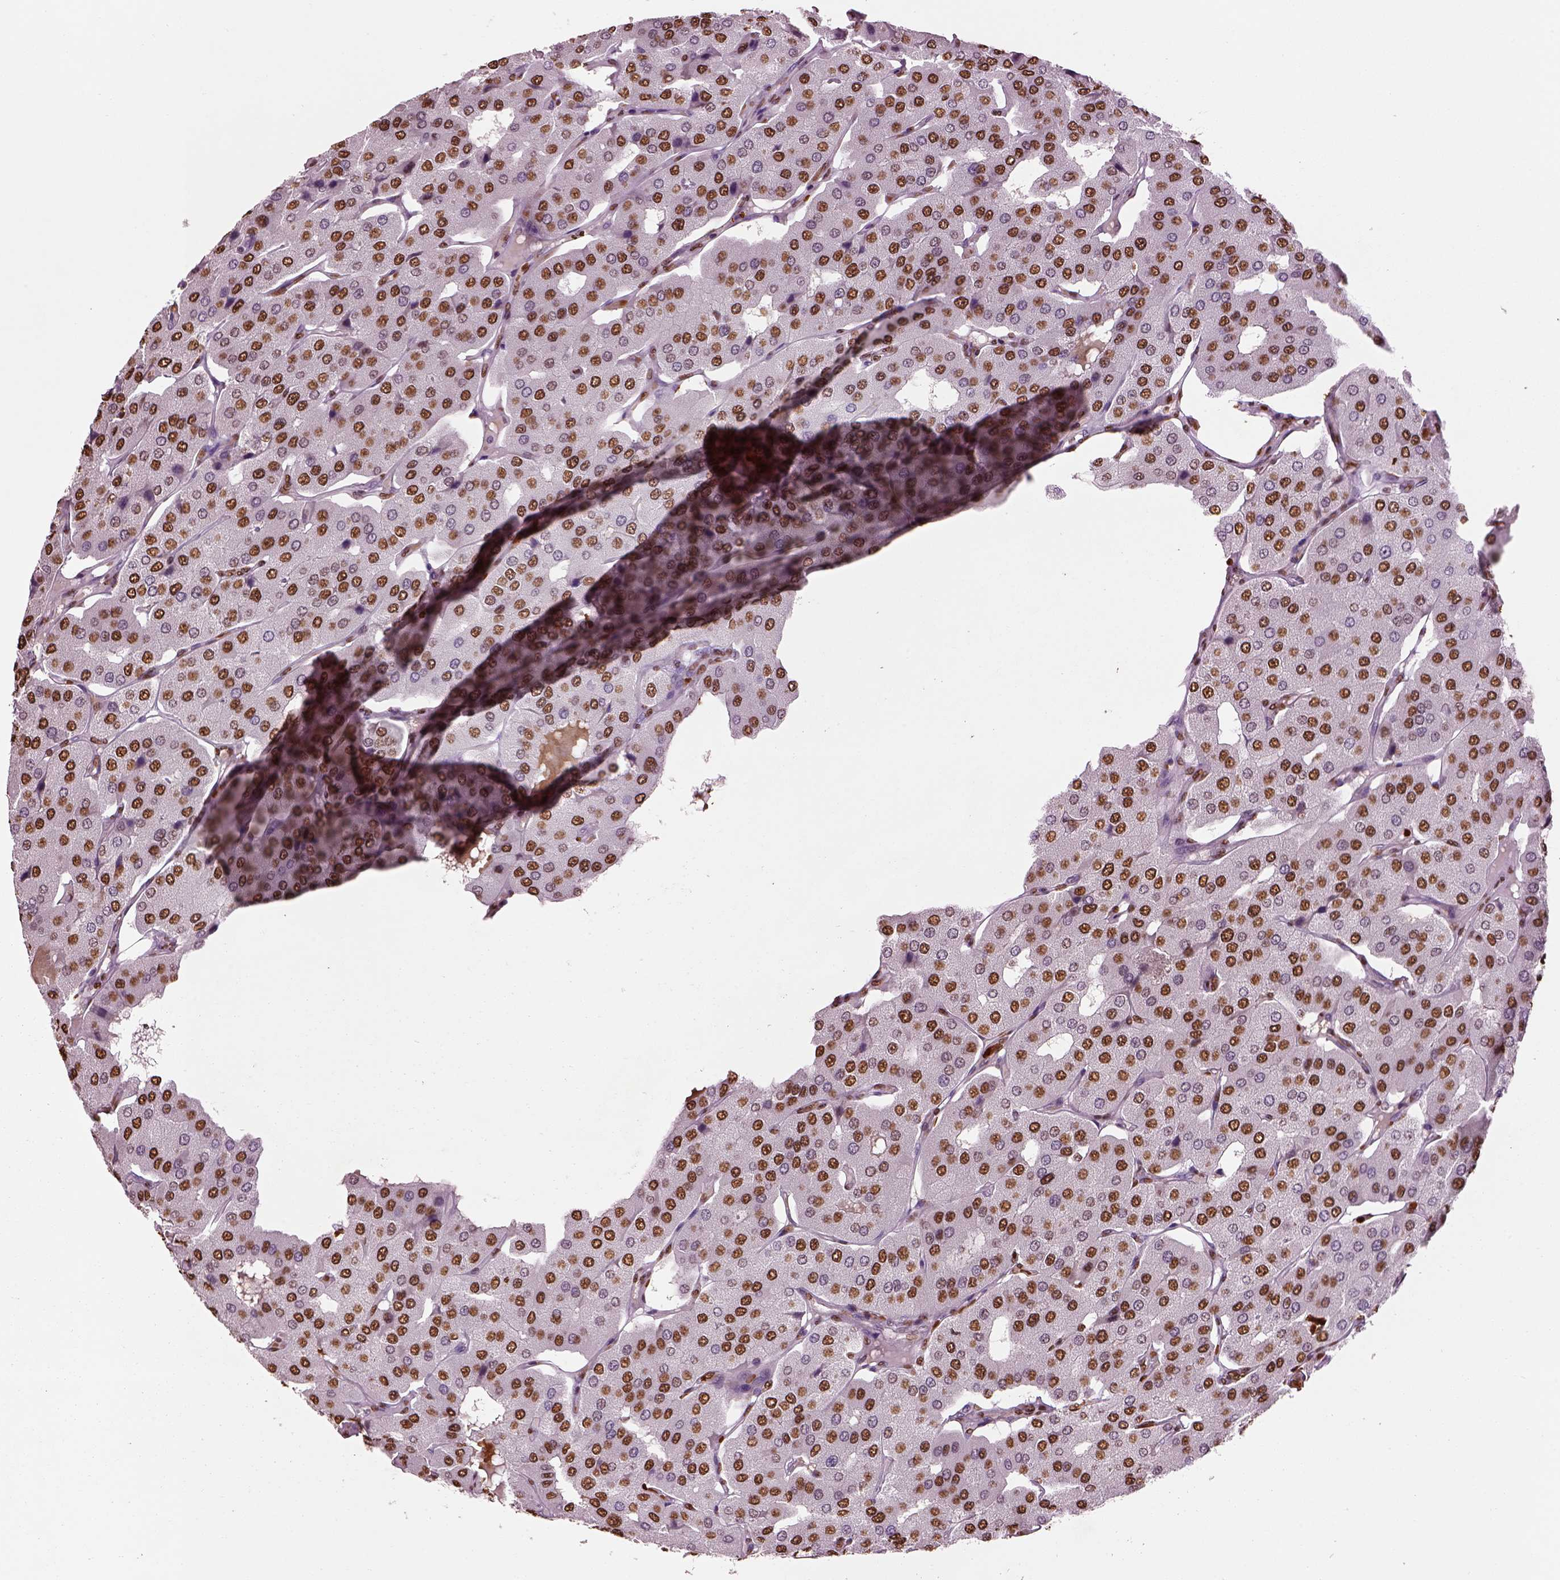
{"staining": {"intensity": "moderate", "quantity": "25%-75%", "location": "nuclear"}, "tissue": "parathyroid gland", "cell_type": "Glandular cells", "image_type": "normal", "snomed": [{"axis": "morphology", "description": "Normal tissue, NOS"}, {"axis": "morphology", "description": "Adenoma, NOS"}, {"axis": "topography", "description": "Parathyroid gland"}], "caption": "DAB (3,3'-diaminobenzidine) immunohistochemical staining of benign parathyroid gland shows moderate nuclear protein positivity in about 25%-75% of glandular cells.", "gene": "DDX3X", "patient": {"sex": "female", "age": 86}}